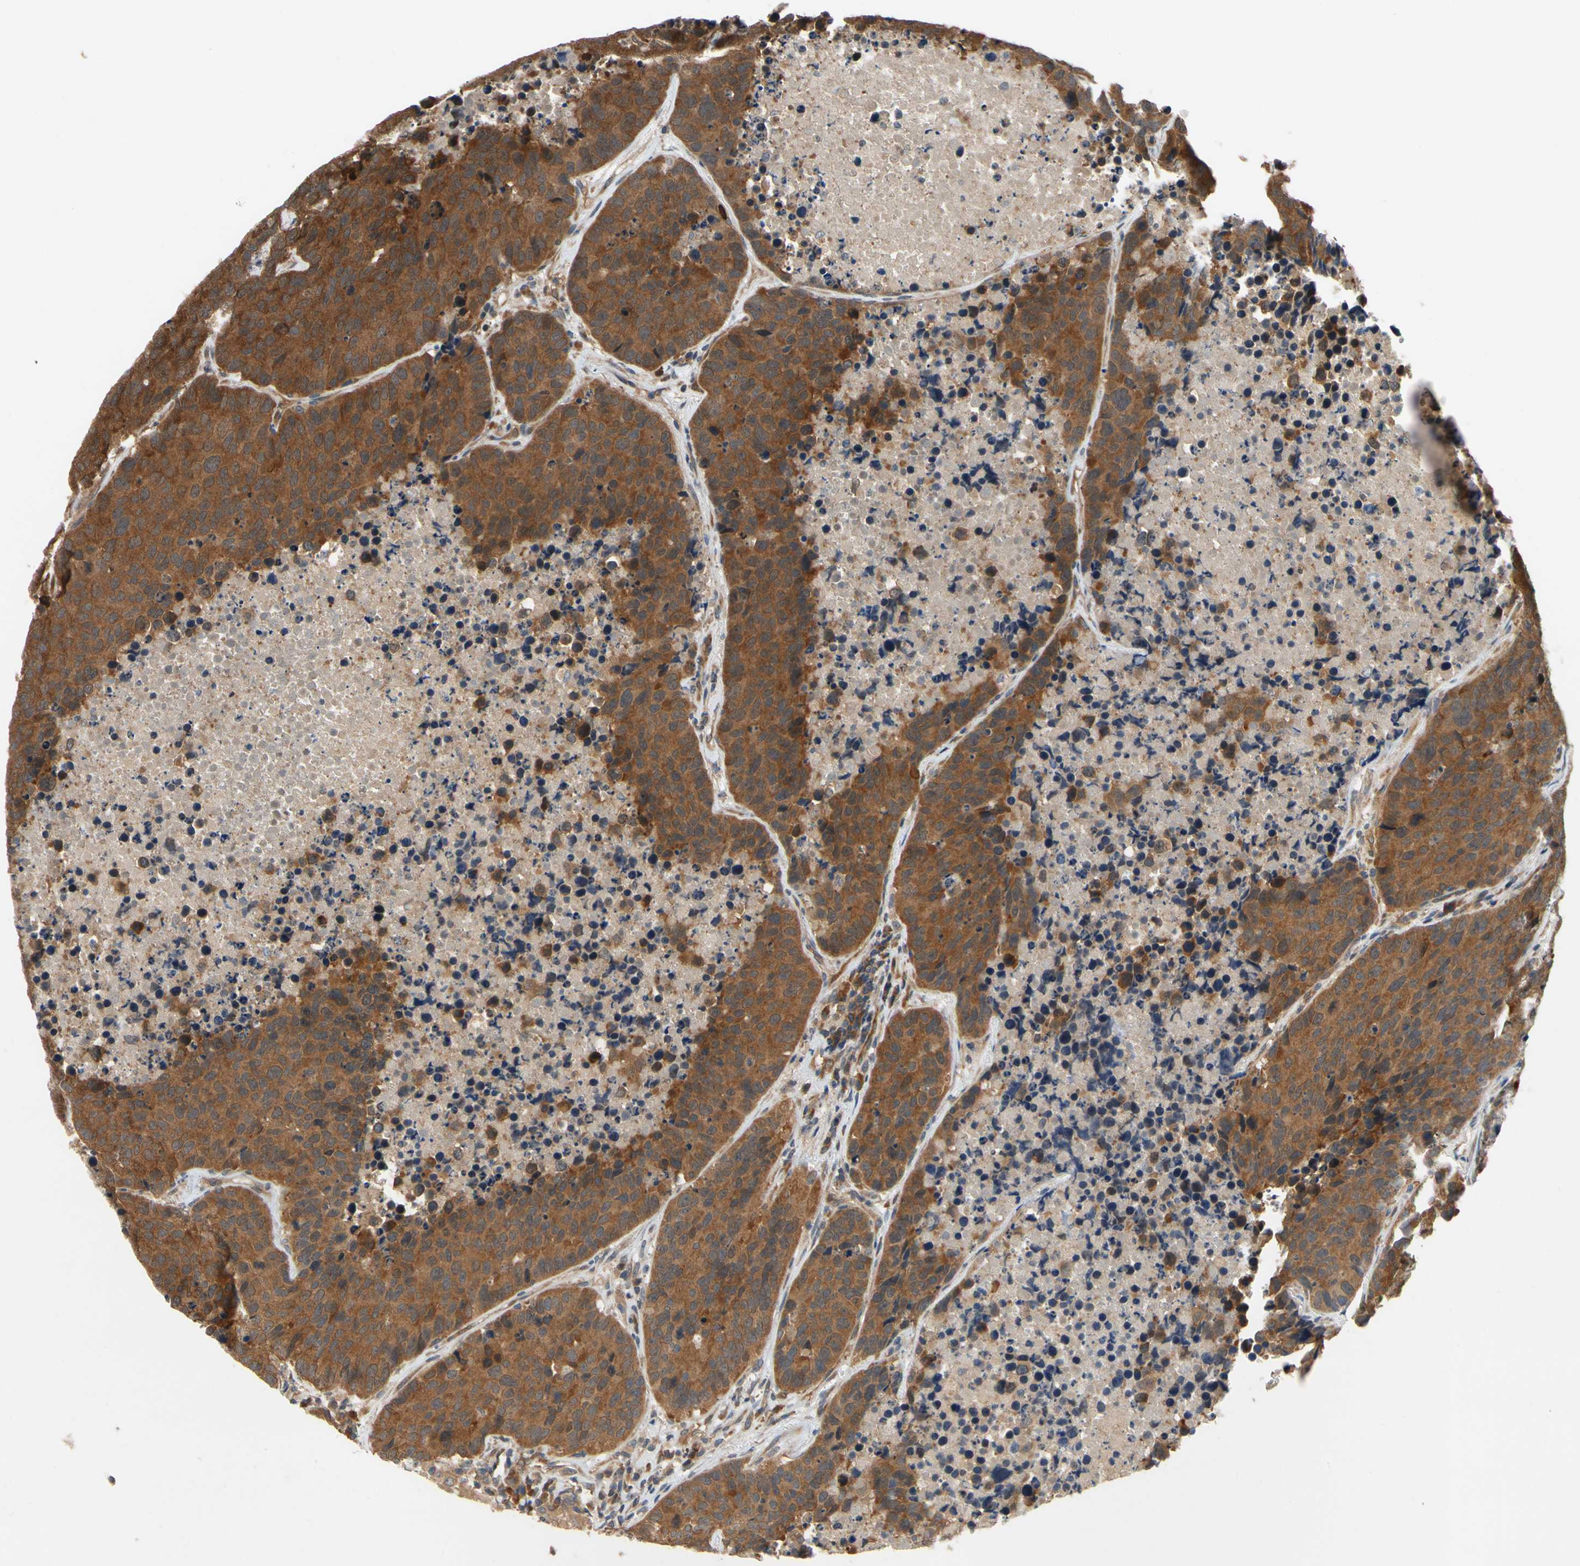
{"staining": {"intensity": "strong", "quantity": ">75%", "location": "cytoplasmic/membranous"}, "tissue": "carcinoid", "cell_type": "Tumor cells", "image_type": "cancer", "snomed": [{"axis": "morphology", "description": "Carcinoid, malignant, NOS"}, {"axis": "topography", "description": "Lung"}], "caption": "Immunohistochemistry (IHC) staining of carcinoid (malignant), which displays high levels of strong cytoplasmic/membranous positivity in about >75% of tumor cells indicating strong cytoplasmic/membranous protein expression. The staining was performed using DAB (3,3'-diaminobenzidine) (brown) for protein detection and nuclei were counterstained in hematoxylin (blue).", "gene": "TDRP", "patient": {"sex": "male", "age": 60}}